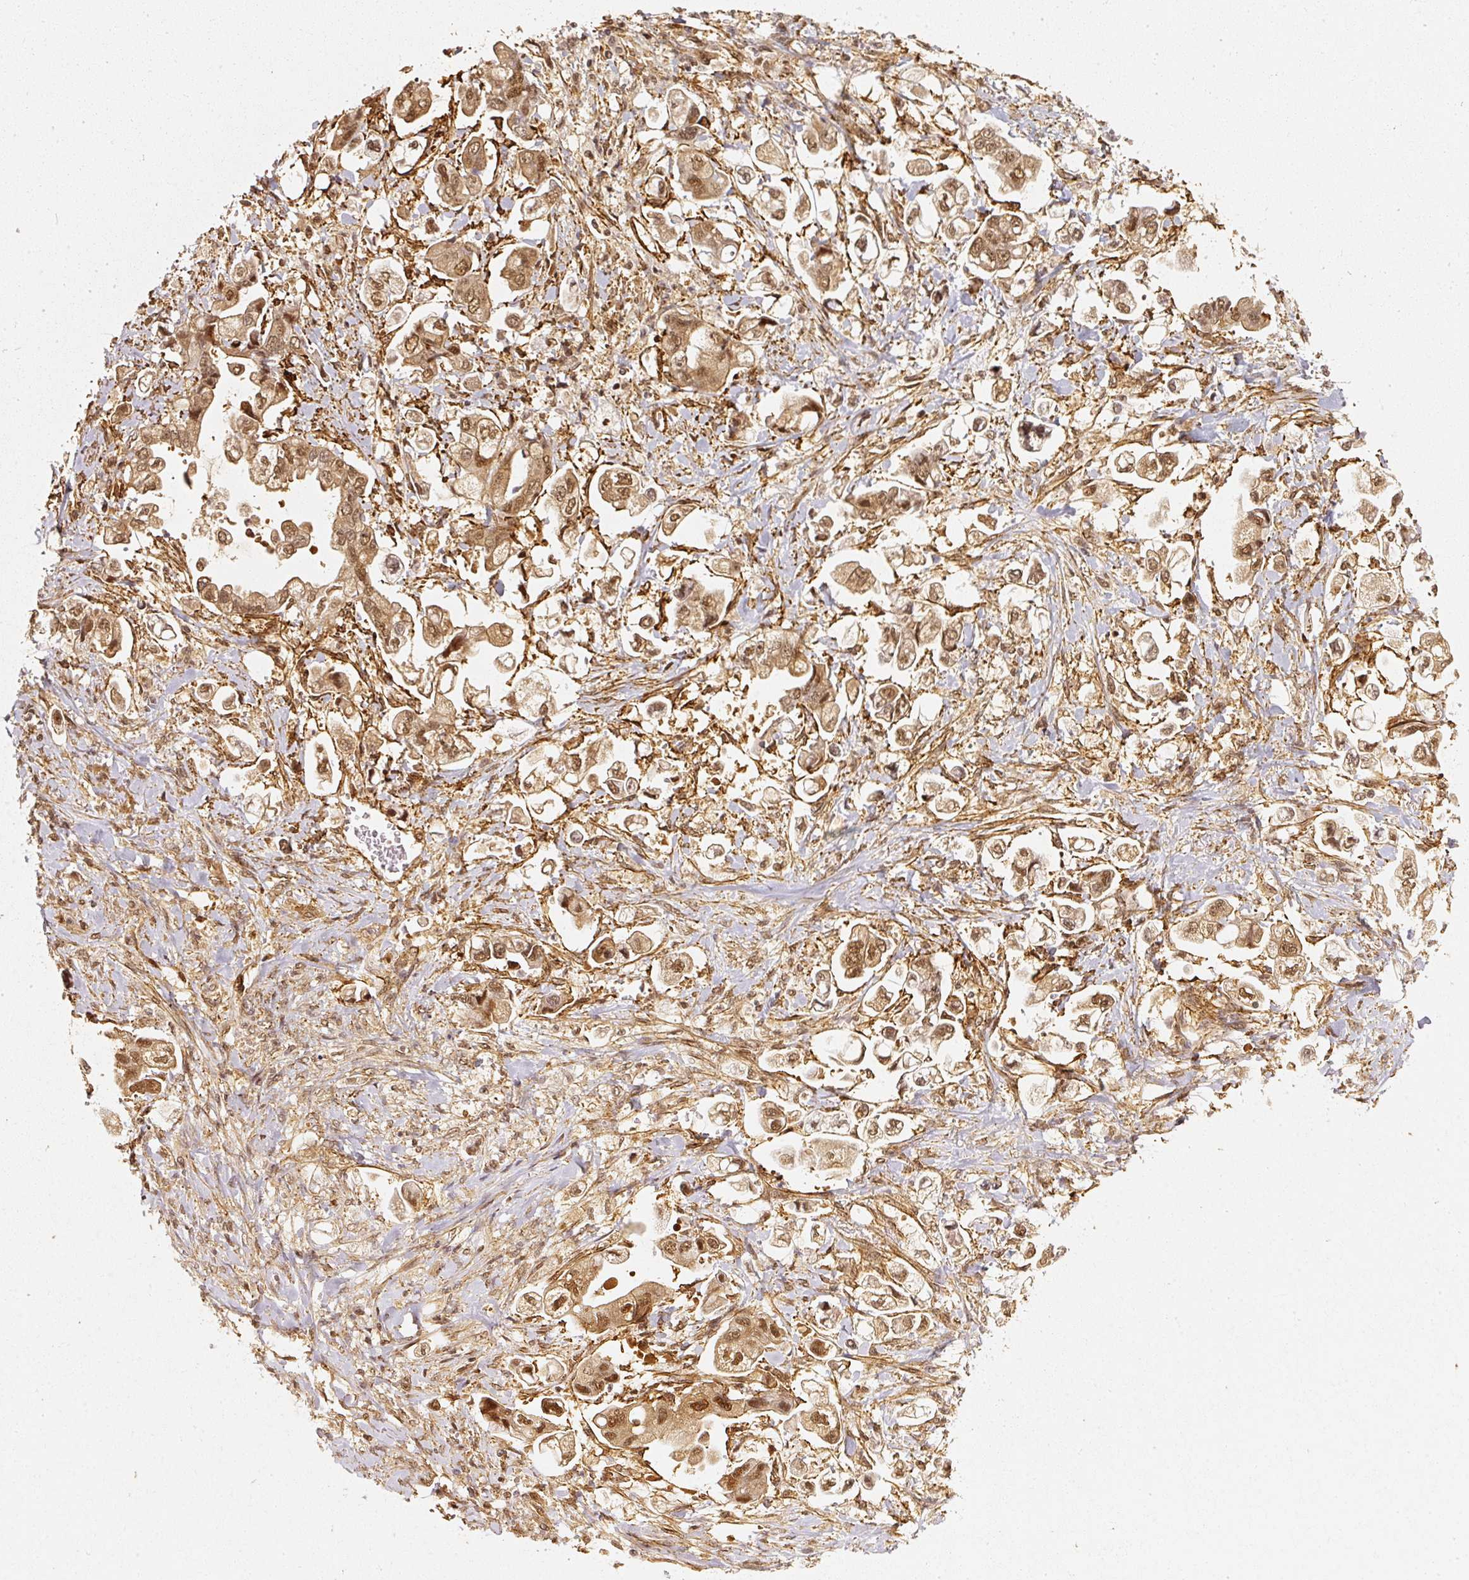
{"staining": {"intensity": "moderate", "quantity": ">75%", "location": "cytoplasmic/membranous,nuclear"}, "tissue": "stomach cancer", "cell_type": "Tumor cells", "image_type": "cancer", "snomed": [{"axis": "morphology", "description": "Adenocarcinoma, NOS"}, {"axis": "topography", "description": "Stomach"}], "caption": "This is a histology image of IHC staining of stomach adenocarcinoma, which shows moderate positivity in the cytoplasmic/membranous and nuclear of tumor cells.", "gene": "PSMD1", "patient": {"sex": "male", "age": 62}}